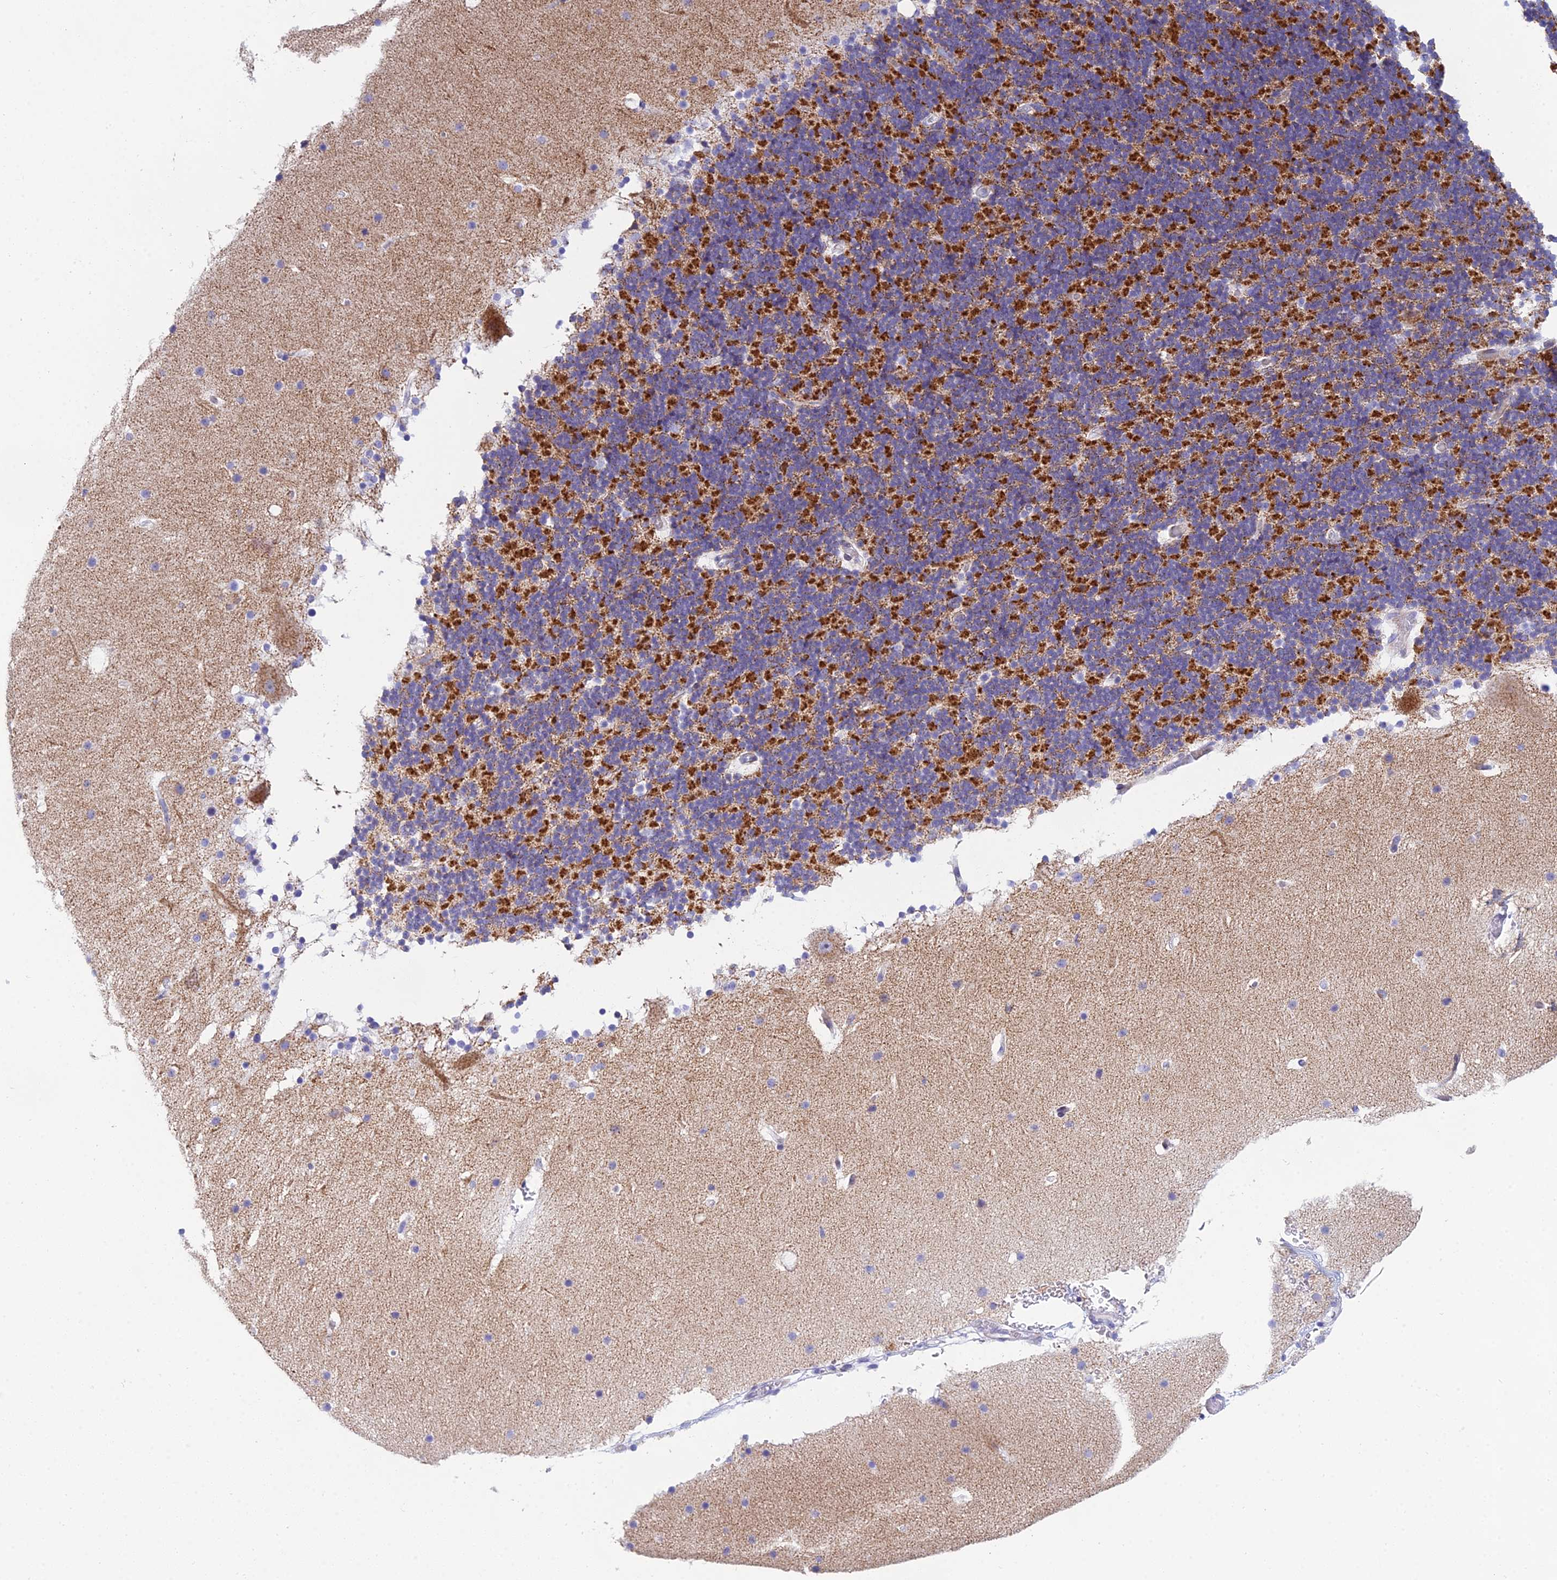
{"staining": {"intensity": "strong", "quantity": "25%-75%", "location": "cytoplasmic/membranous"}, "tissue": "cerebellum", "cell_type": "Cells in granular layer", "image_type": "normal", "snomed": [{"axis": "morphology", "description": "Normal tissue, NOS"}, {"axis": "topography", "description": "Cerebellum"}], "caption": "This image displays unremarkable cerebellum stained with IHC to label a protein in brown. The cytoplasmic/membranous of cells in granular layer show strong positivity for the protein. Nuclei are counter-stained blue.", "gene": "PRR13", "patient": {"sex": "male", "age": 57}}